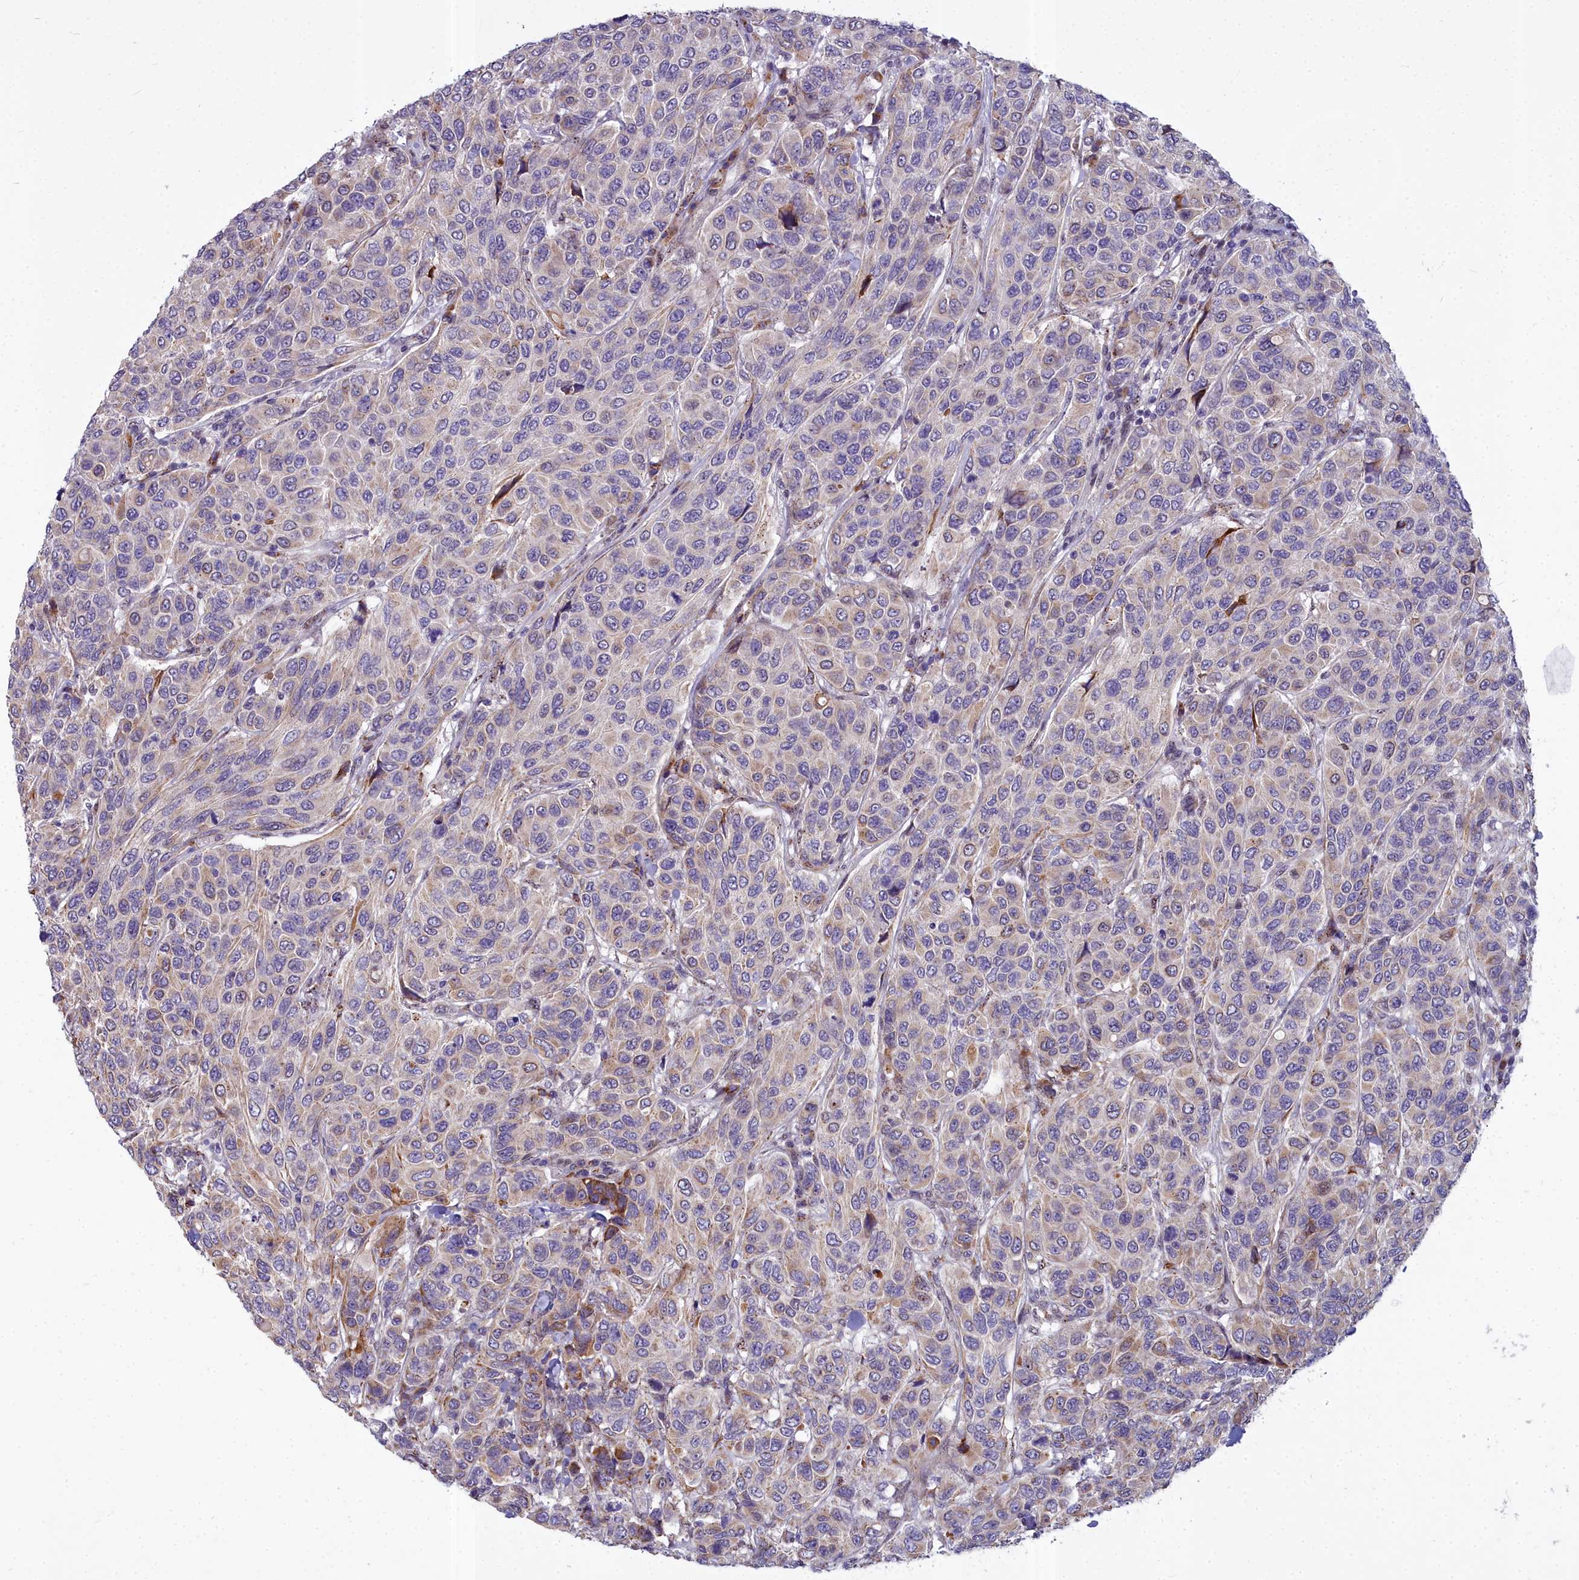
{"staining": {"intensity": "weak", "quantity": "<25%", "location": "cytoplasmic/membranous"}, "tissue": "breast cancer", "cell_type": "Tumor cells", "image_type": "cancer", "snomed": [{"axis": "morphology", "description": "Duct carcinoma"}, {"axis": "topography", "description": "Breast"}], "caption": "Tumor cells show no significant protein positivity in breast cancer (invasive ductal carcinoma).", "gene": "WDPCP", "patient": {"sex": "female", "age": 55}}